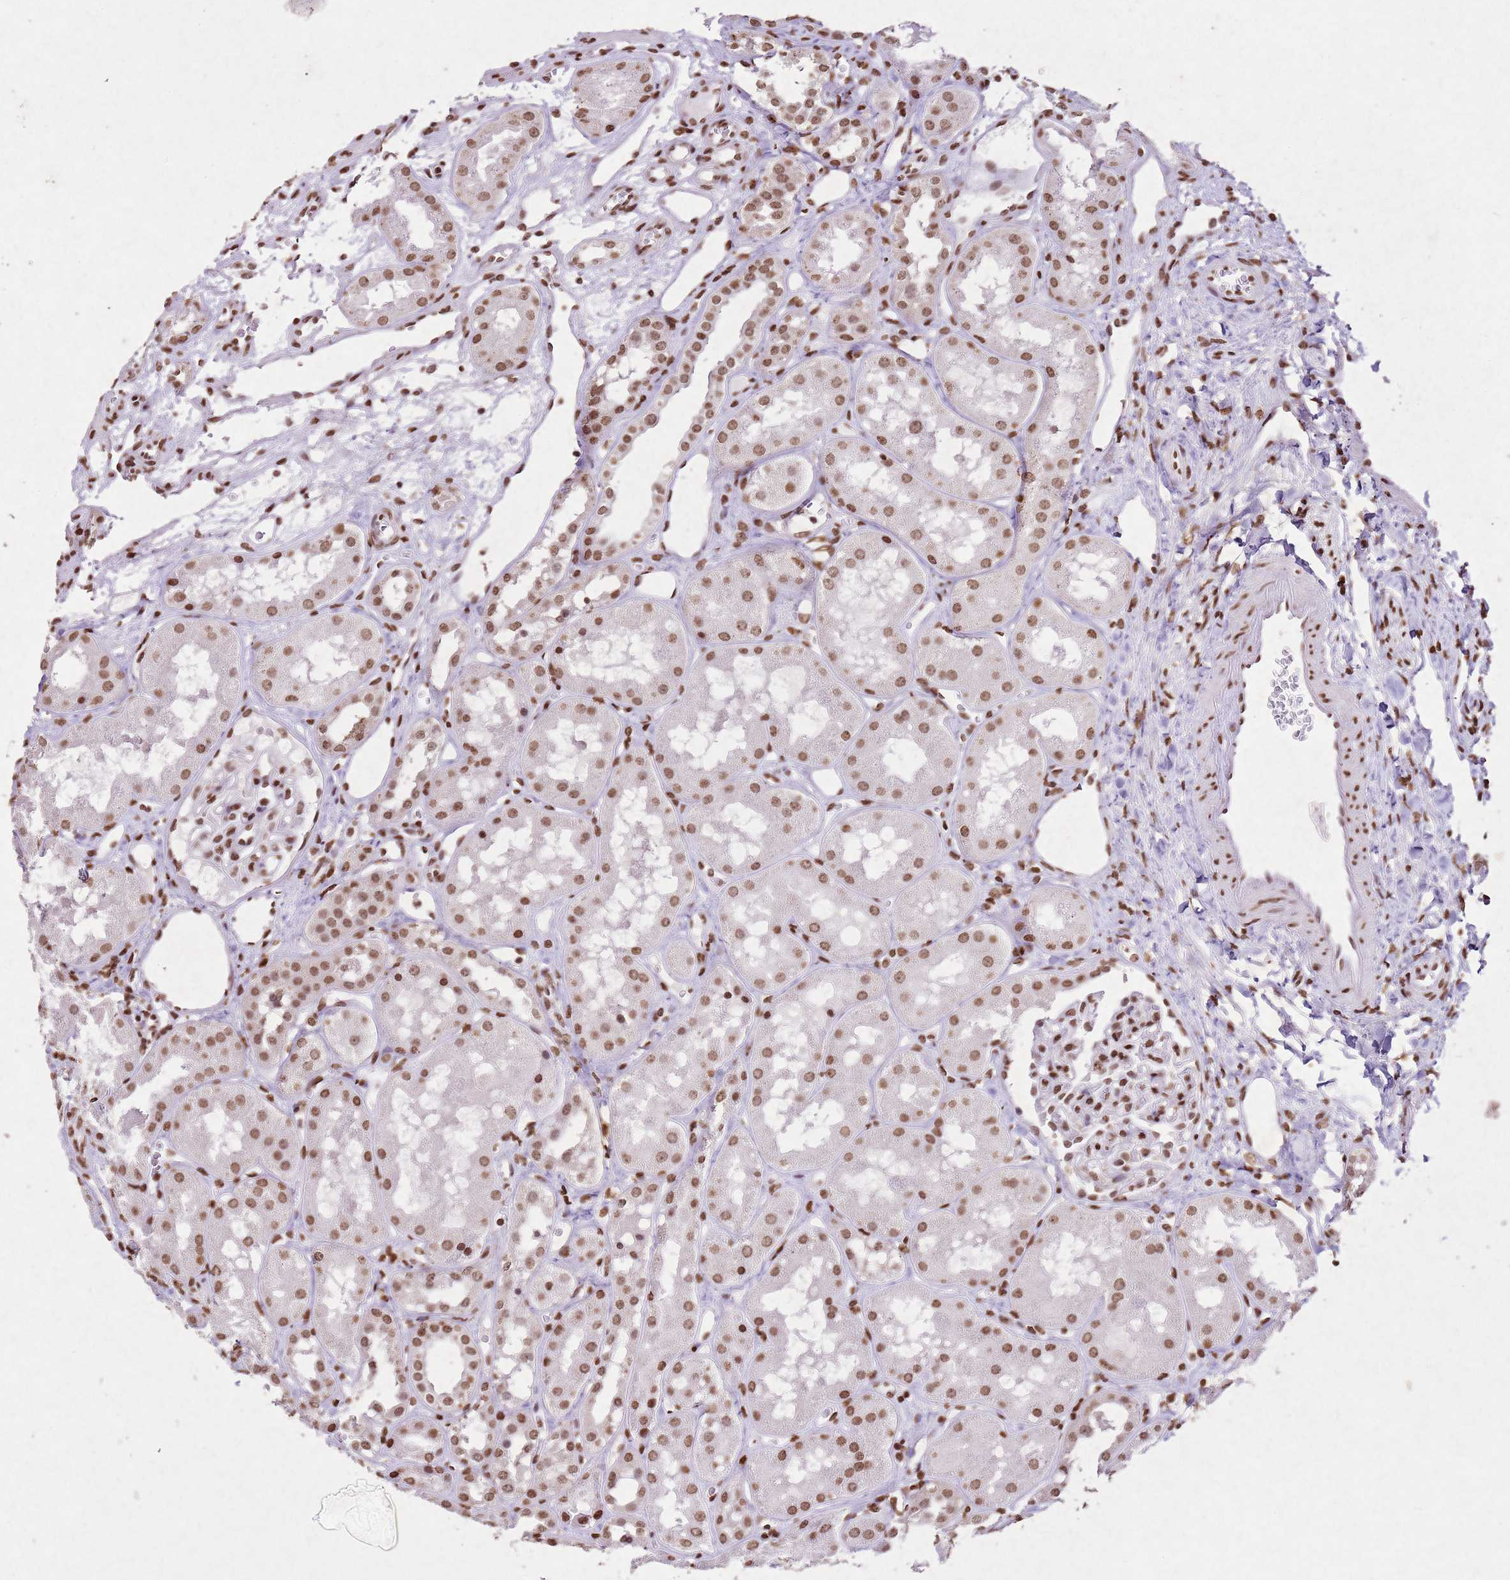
{"staining": {"intensity": "moderate", "quantity": ">75%", "location": "nuclear"}, "tissue": "kidney", "cell_type": "Cells in glomeruli", "image_type": "normal", "snomed": [{"axis": "morphology", "description": "Normal tissue, NOS"}, {"axis": "topography", "description": "Kidney"}], "caption": "Cells in glomeruli reveal medium levels of moderate nuclear positivity in approximately >75% of cells in normal human kidney. (DAB (3,3'-diaminobenzidine) = brown stain, brightfield microscopy at high magnification).", "gene": "BMAL1", "patient": {"sex": "male", "age": 16}}